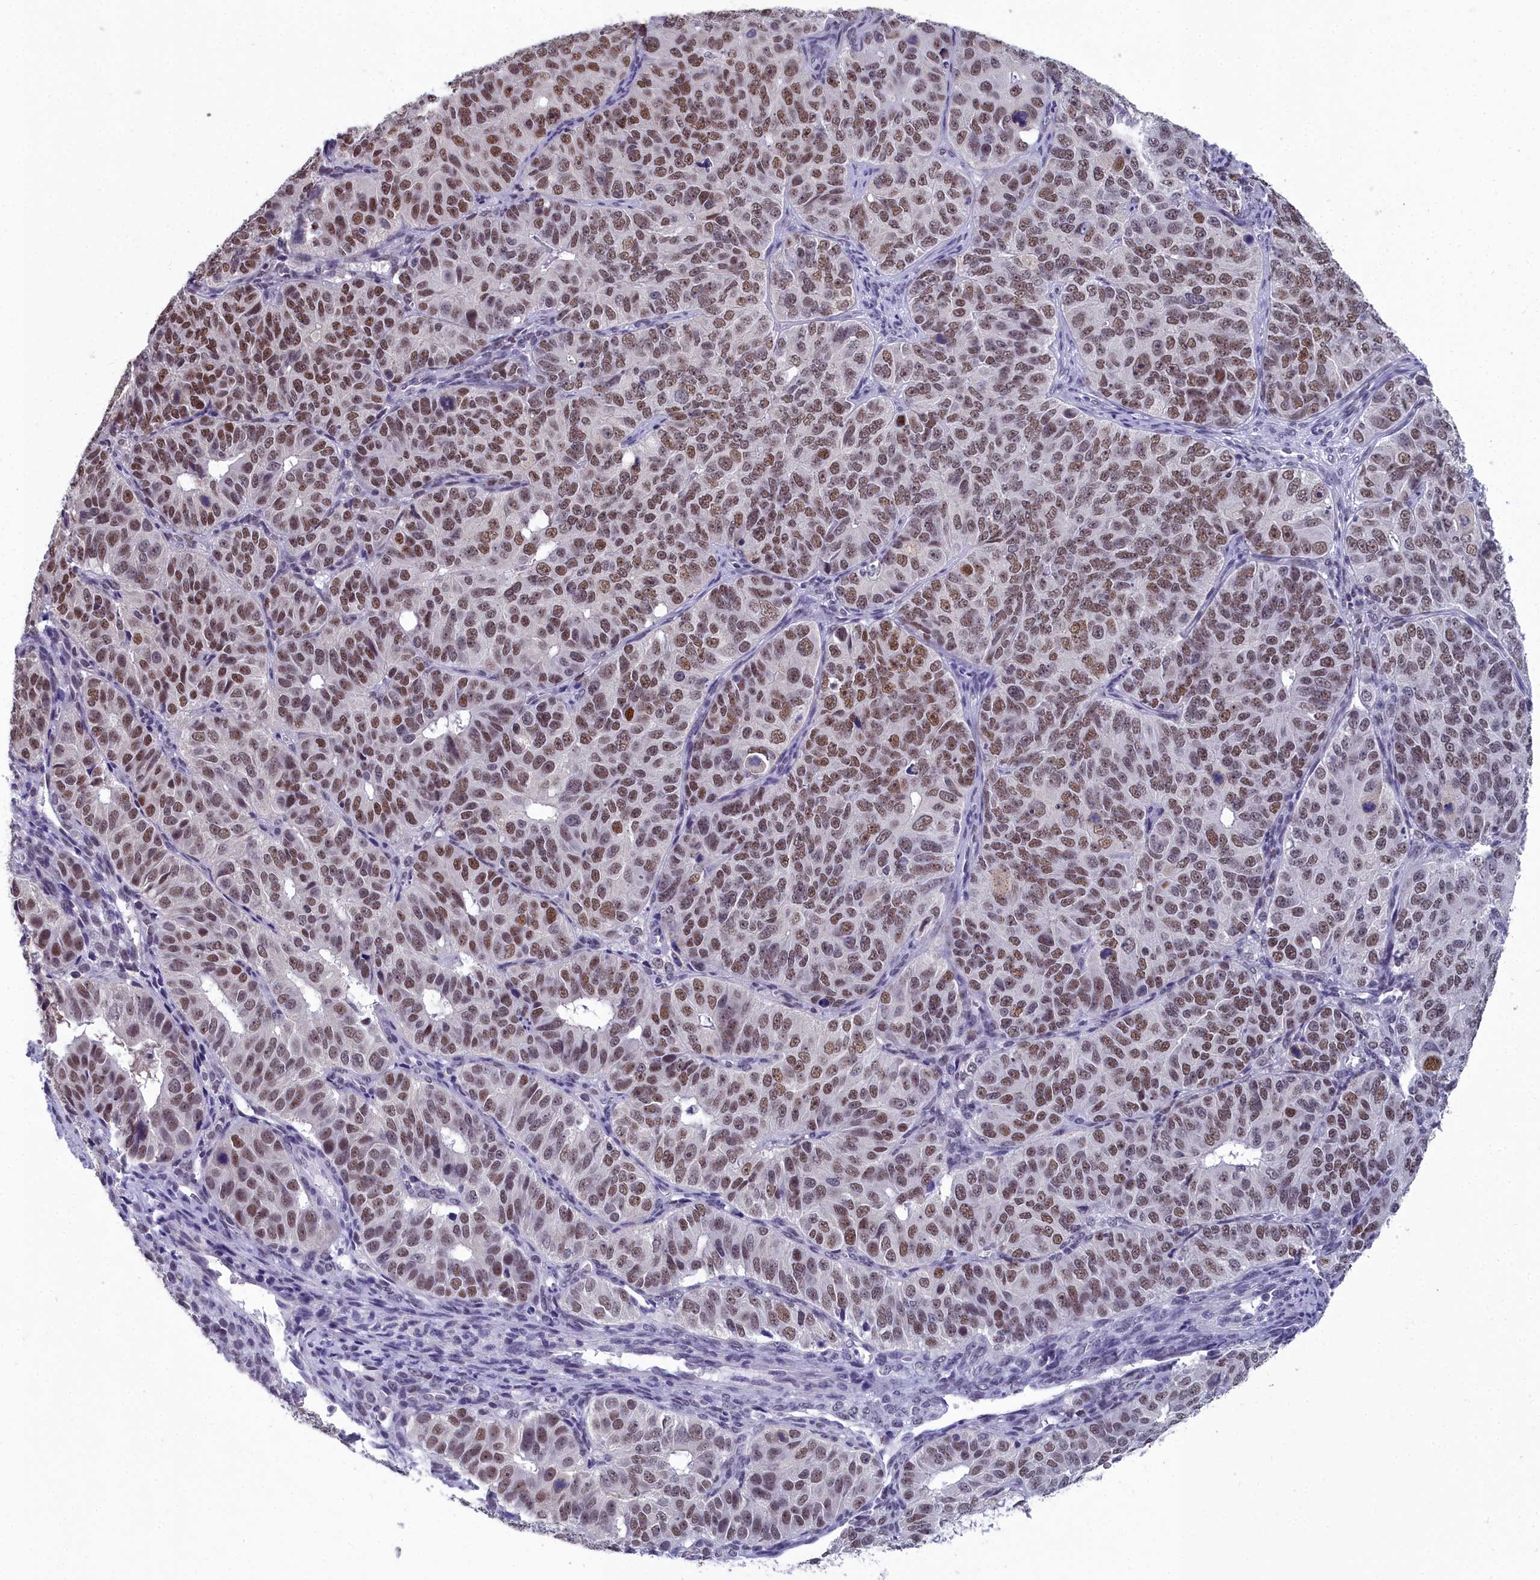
{"staining": {"intensity": "moderate", "quantity": "25%-75%", "location": "nuclear"}, "tissue": "ovarian cancer", "cell_type": "Tumor cells", "image_type": "cancer", "snomed": [{"axis": "morphology", "description": "Carcinoma, endometroid"}, {"axis": "topography", "description": "Ovary"}], "caption": "Tumor cells reveal medium levels of moderate nuclear staining in approximately 25%-75% of cells in human ovarian endometroid carcinoma. (DAB IHC with brightfield microscopy, high magnification).", "gene": "CCDC97", "patient": {"sex": "female", "age": 51}}